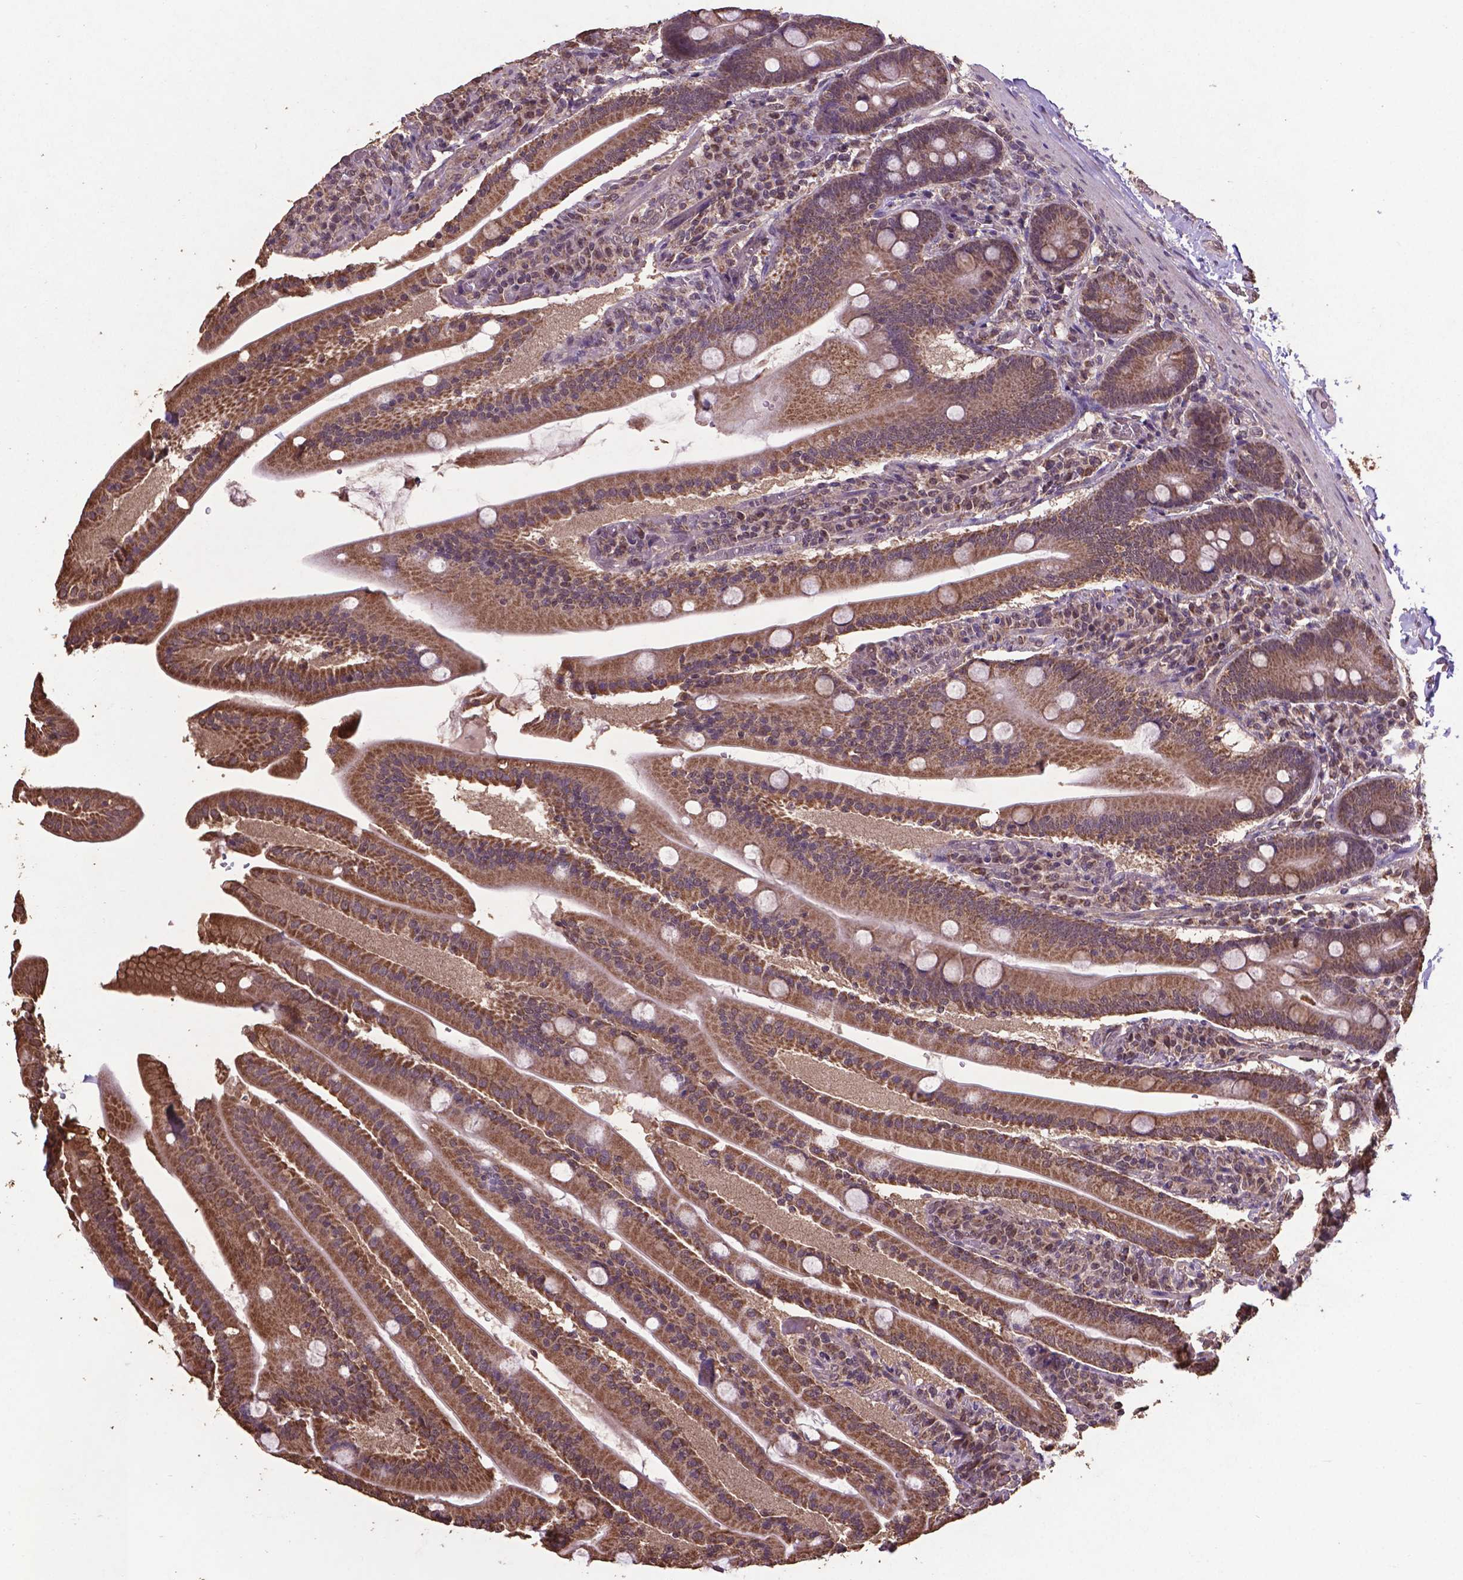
{"staining": {"intensity": "moderate", "quantity": ">75%", "location": "cytoplasmic/membranous"}, "tissue": "small intestine", "cell_type": "Glandular cells", "image_type": "normal", "snomed": [{"axis": "morphology", "description": "Normal tissue, NOS"}, {"axis": "topography", "description": "Small intestine"}], "caption": "The immunohistochemical stain highlights moderate cytoplasmic/membranous expression in glandular cells of normal small intestine. (IHC, brightfield microscopy, high magnification).", "gene": "DCAF1", "patient": {"sex": "male", "age": 37}}